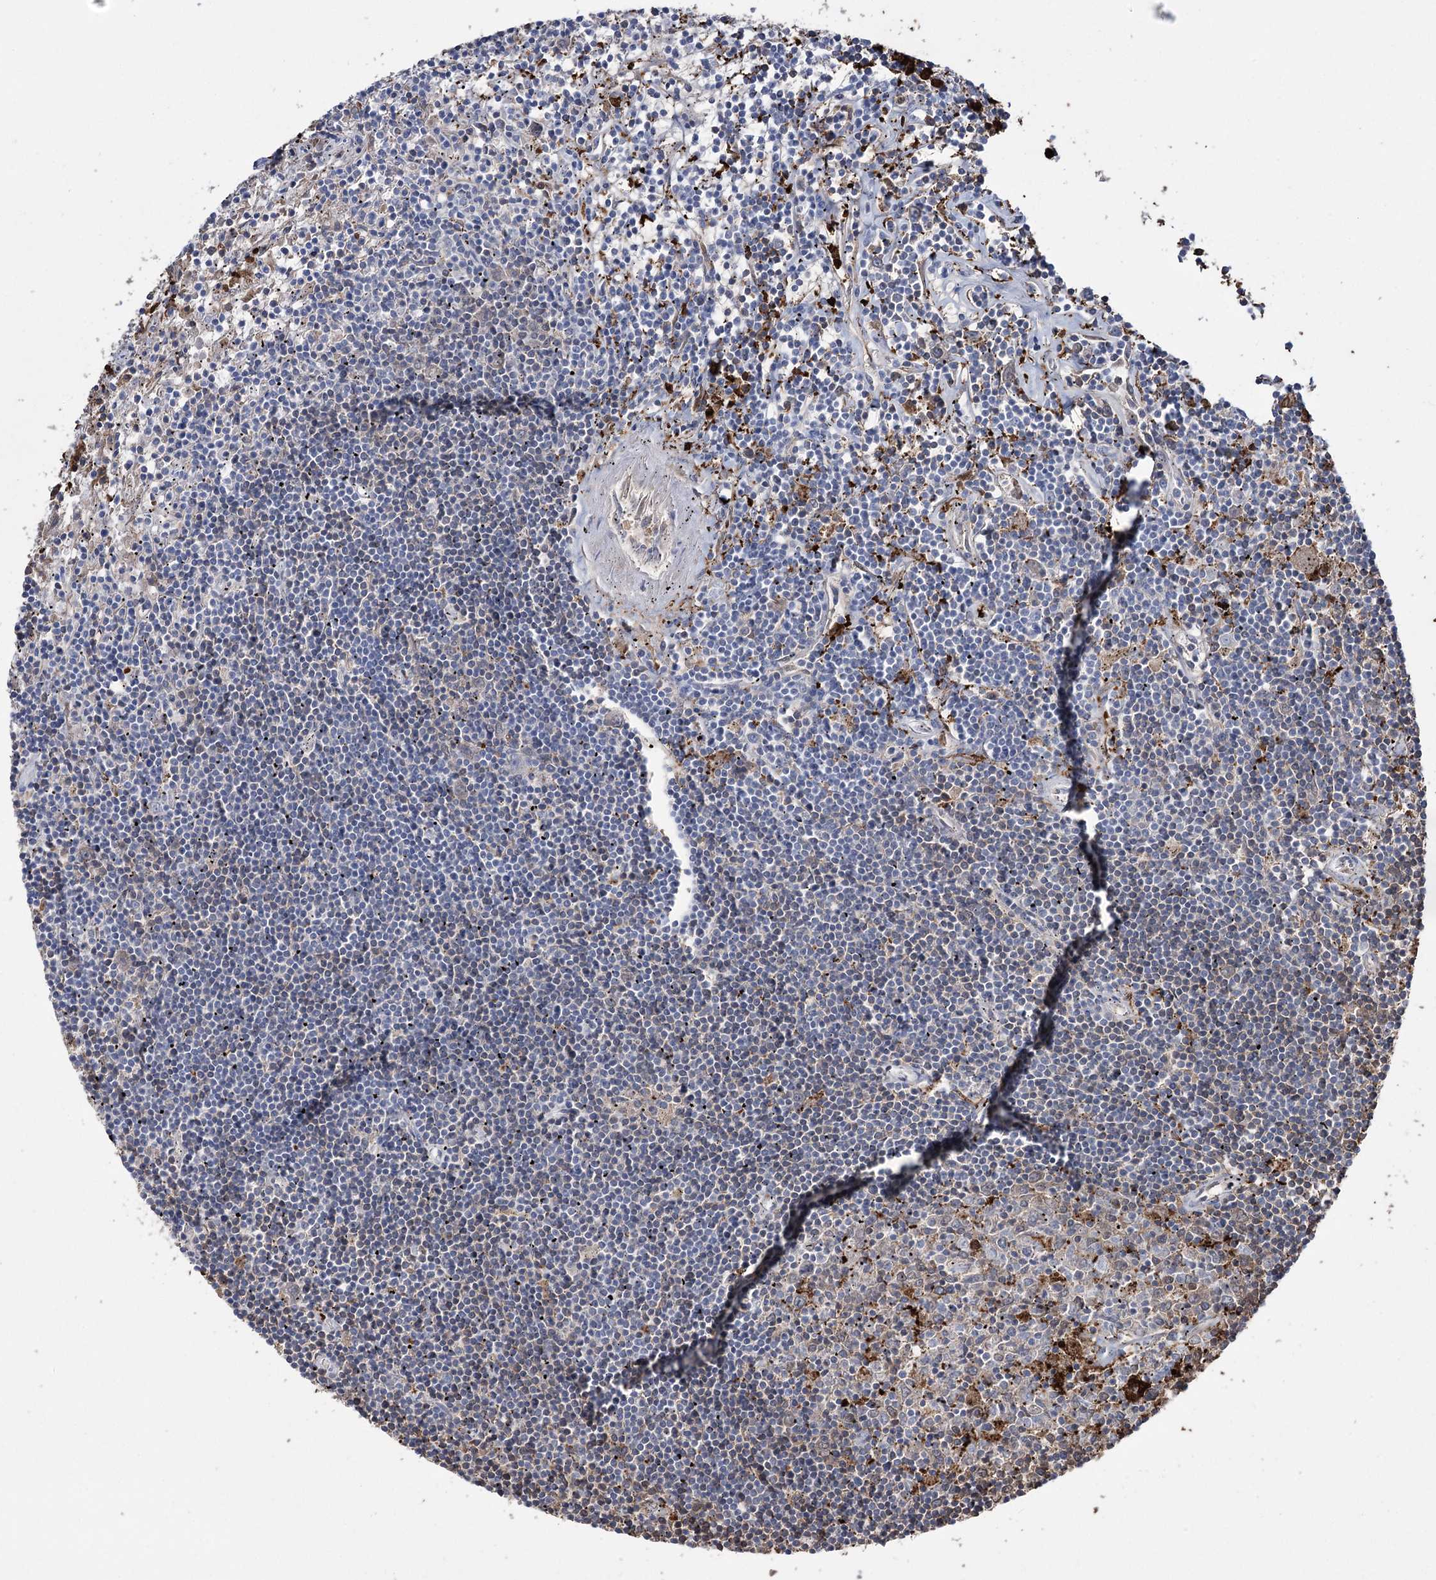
{"staining": {"intensity": "negative", "quantity": "none", "location": "none"}, "tissue": "lymphoma", "cell_type": "Tumor cells", "image_type": "cancer", "snomed": [{"axis": "morphology", "description": "Malignant lymphoma, non-Hodgkin's type, Low grade"}, {"axis": "topography", "description": "Spleen"}], "caption": "The immunohistochemistry (IHC) photomicrograph has no significant expression in tumor cells of lymphoma tissue. (DAB immunohistochemistry (IHC), high magnification).", "gene": "ZNF622", "patient": {"sex": "male", "age": 76}}